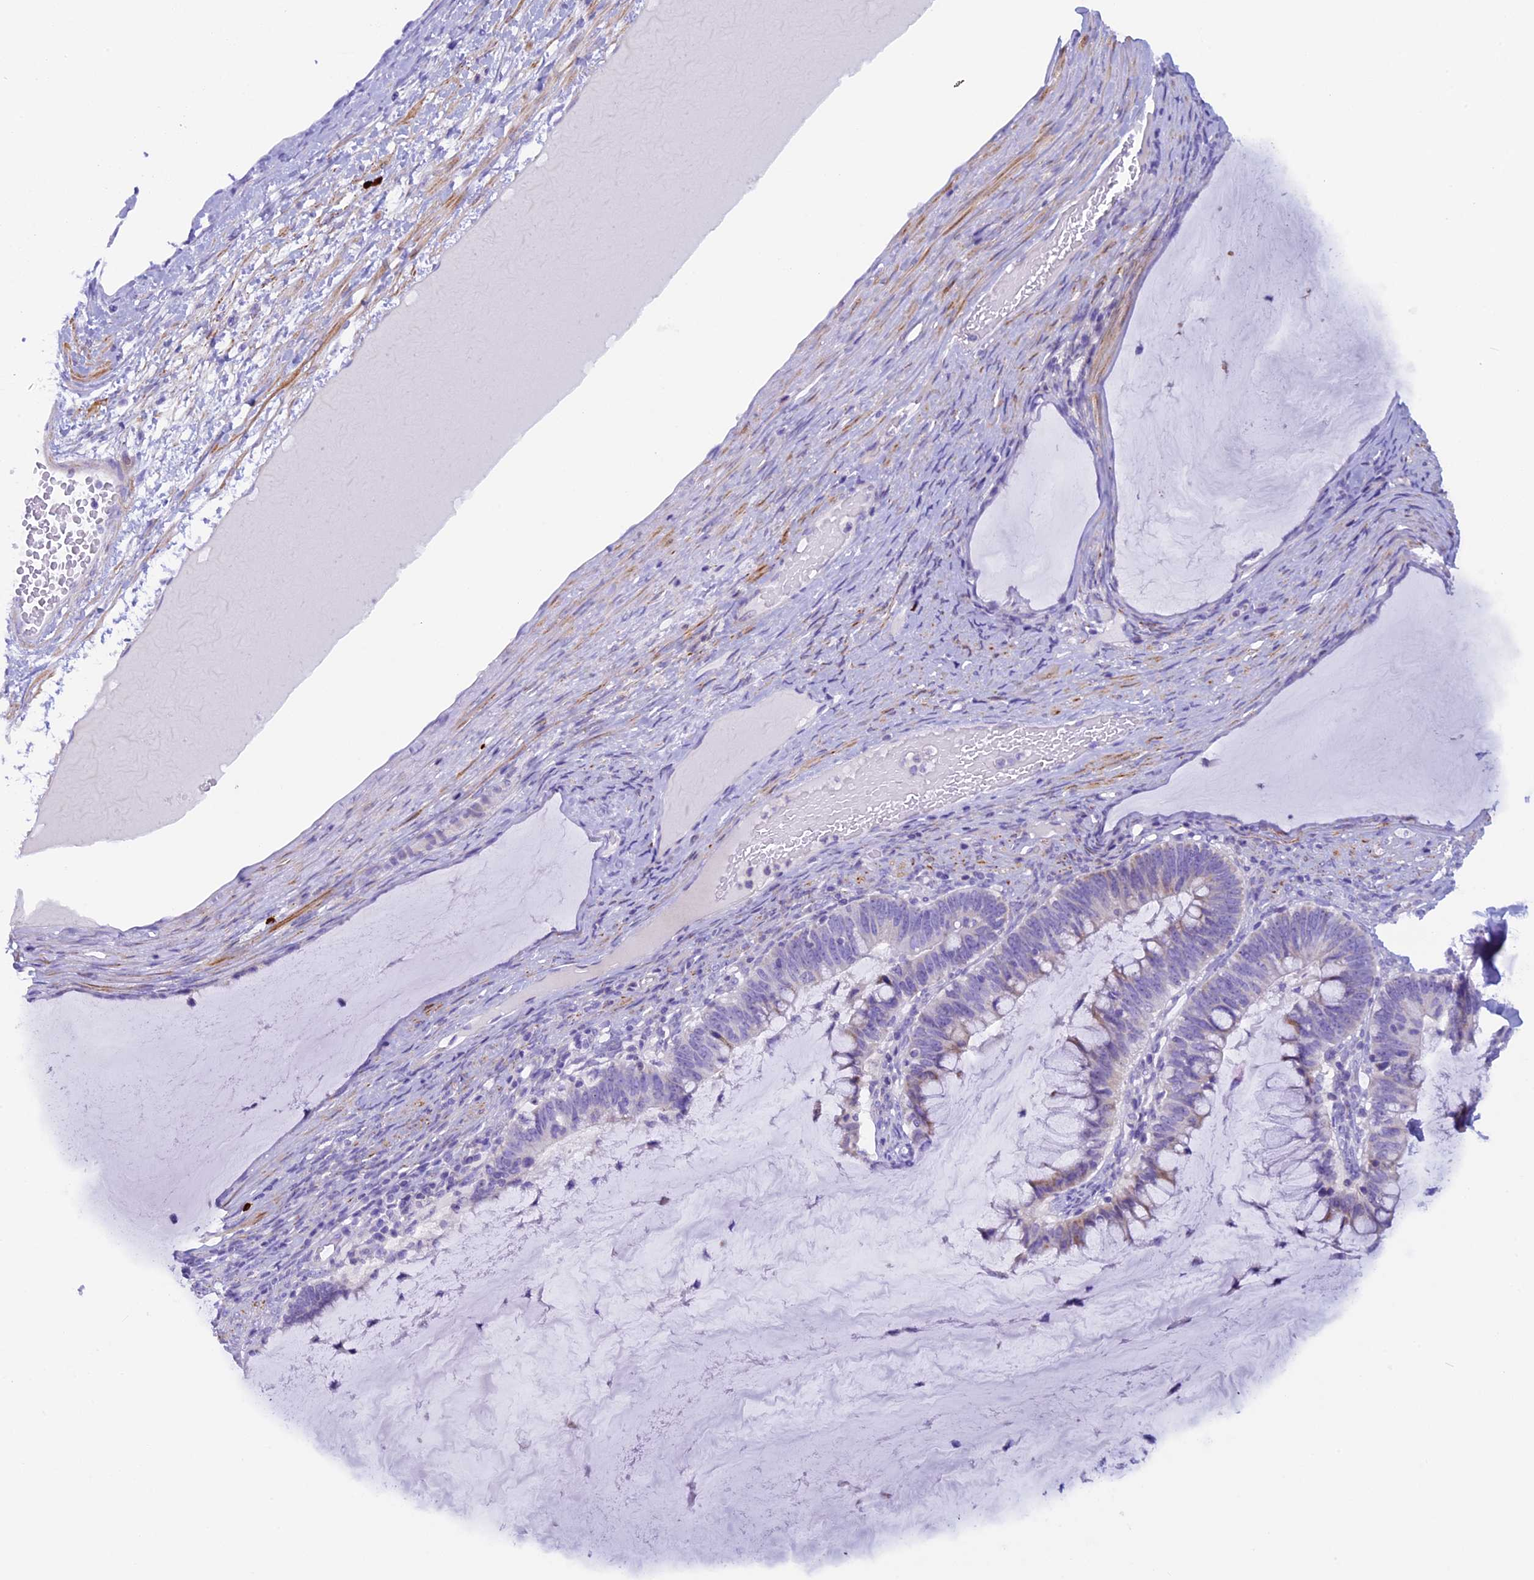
{"staining": {"intensity": "moderate", "quantity": "<25%", "location": "cytoplasmic/membranous"}, "tissue": "ovarian cancer", "cell_type": "Tumor cells", "image_type": "cancer", "snomed": [{"axis": "morphology", "description": "Cystadenocarcinoma, mucinous, NOS"}, {"axis": "topography", "description": "Ovary"}], "caption": "Immunohistochemistry photomicrograph of human ovarian cancer (mucinous cystadenocarcinoma) stained for a protein (brown), which reveals low levels of moderate cytoplasmic/membranous expression in about <25% of tumor cells.", "gene": "RTTN", "patient": {"sex": "female", "age": 61}}